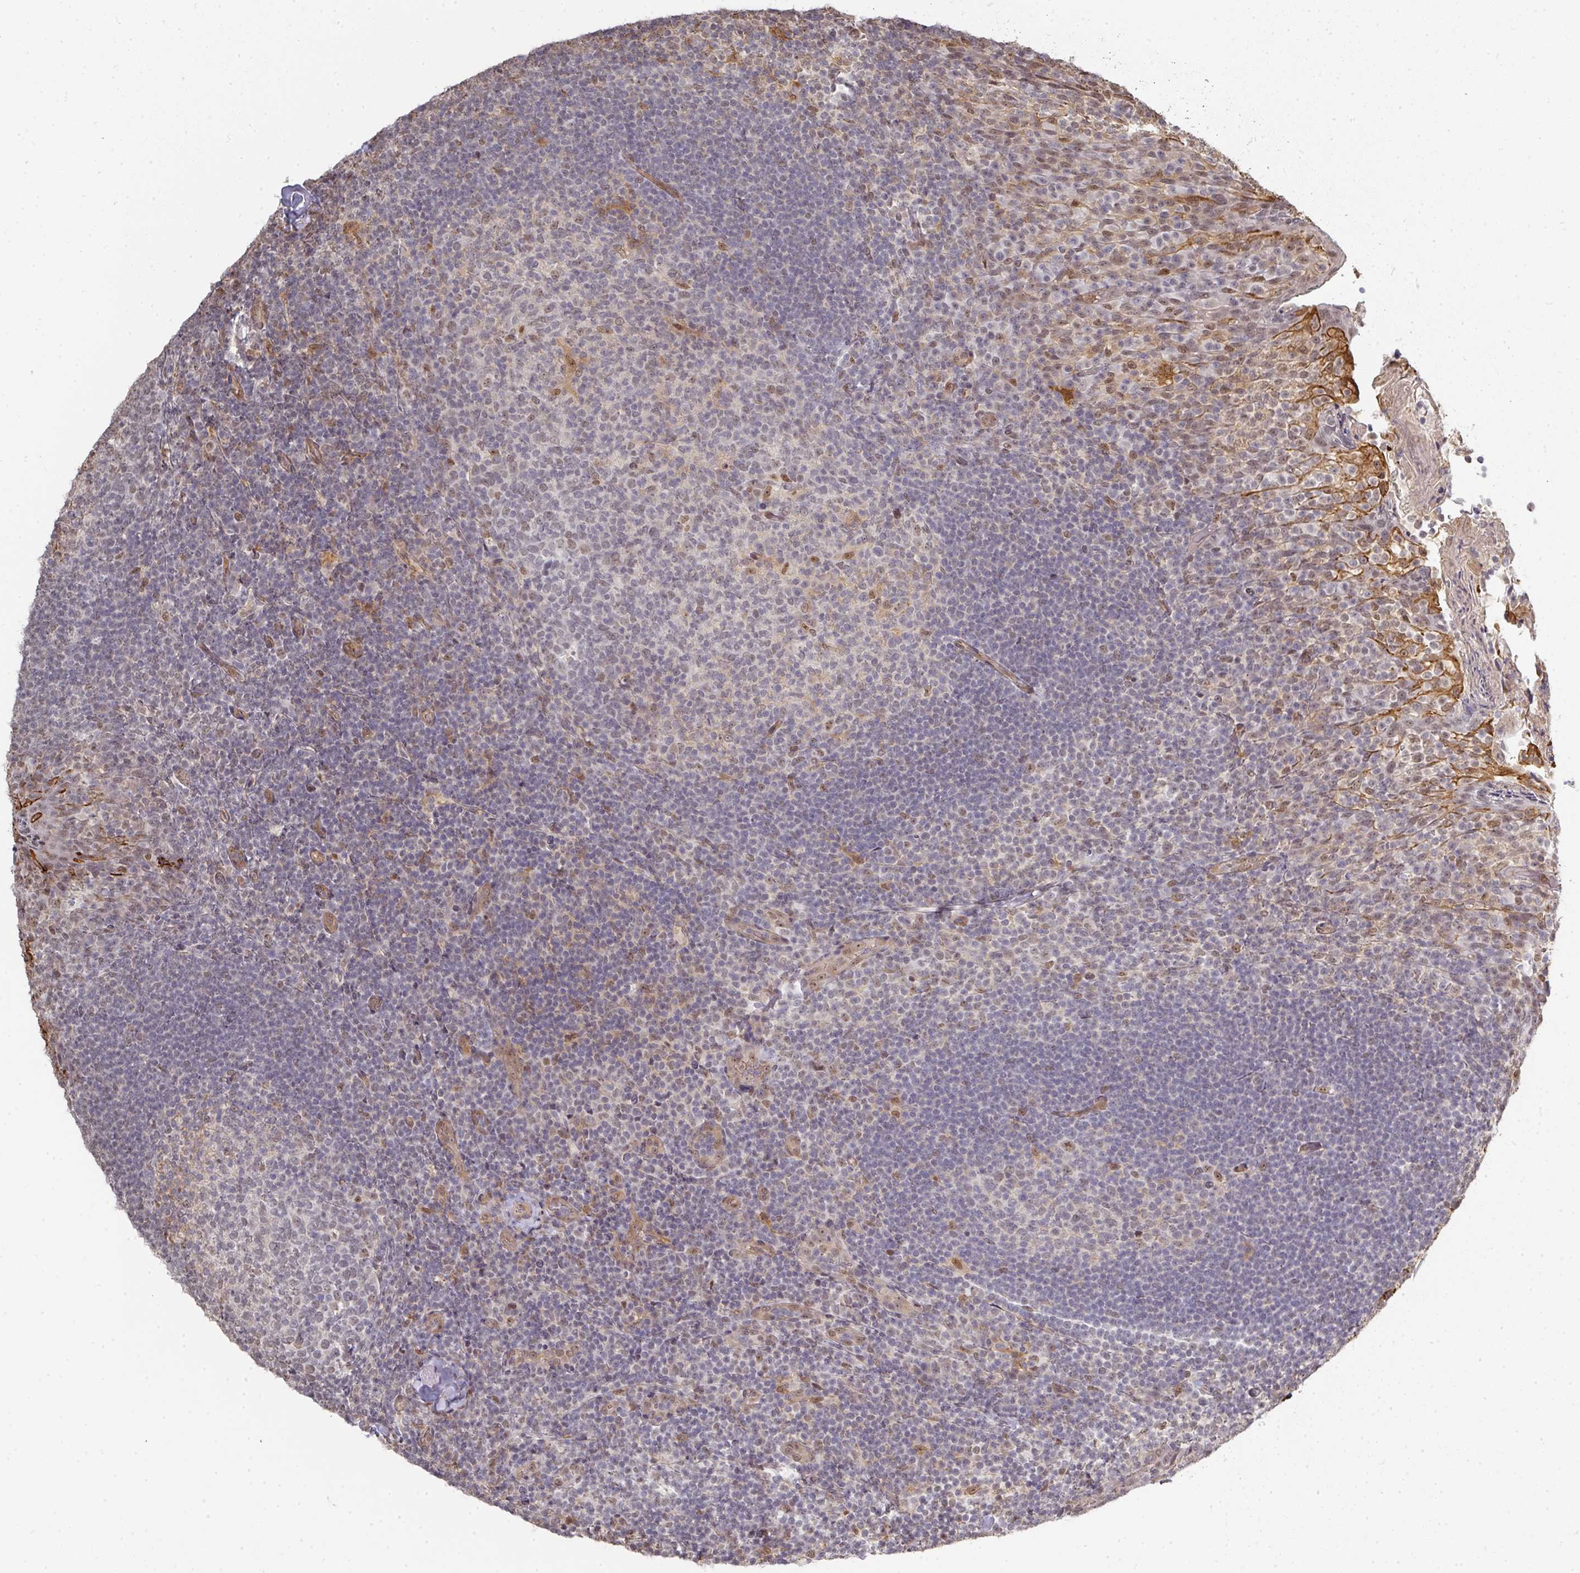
{"staining": {"intensity": "weak", "quantity": "<25%", "location": "nuclear"}, "tissue": "tonsil", "cell_type": "Germinal center cells", "image_type": "normal", "snomed": [{"axis": "morphology", "description": "Normal tissue, NOS"}, {"axis": "topography", "description": "Tonsil"}], "caption": "This is a image of immunohistochemistry (IHC) staining of unremarkable tonsil, which shows no expression in germinal center cells. The staining is performed using DAB (3,3'-diaminobenzidine) brown chromogen with nuclei counter-stained in using hematoxylin.", "gene": "GTF2H3", "patient": {"sex": "female", "age": 10}}